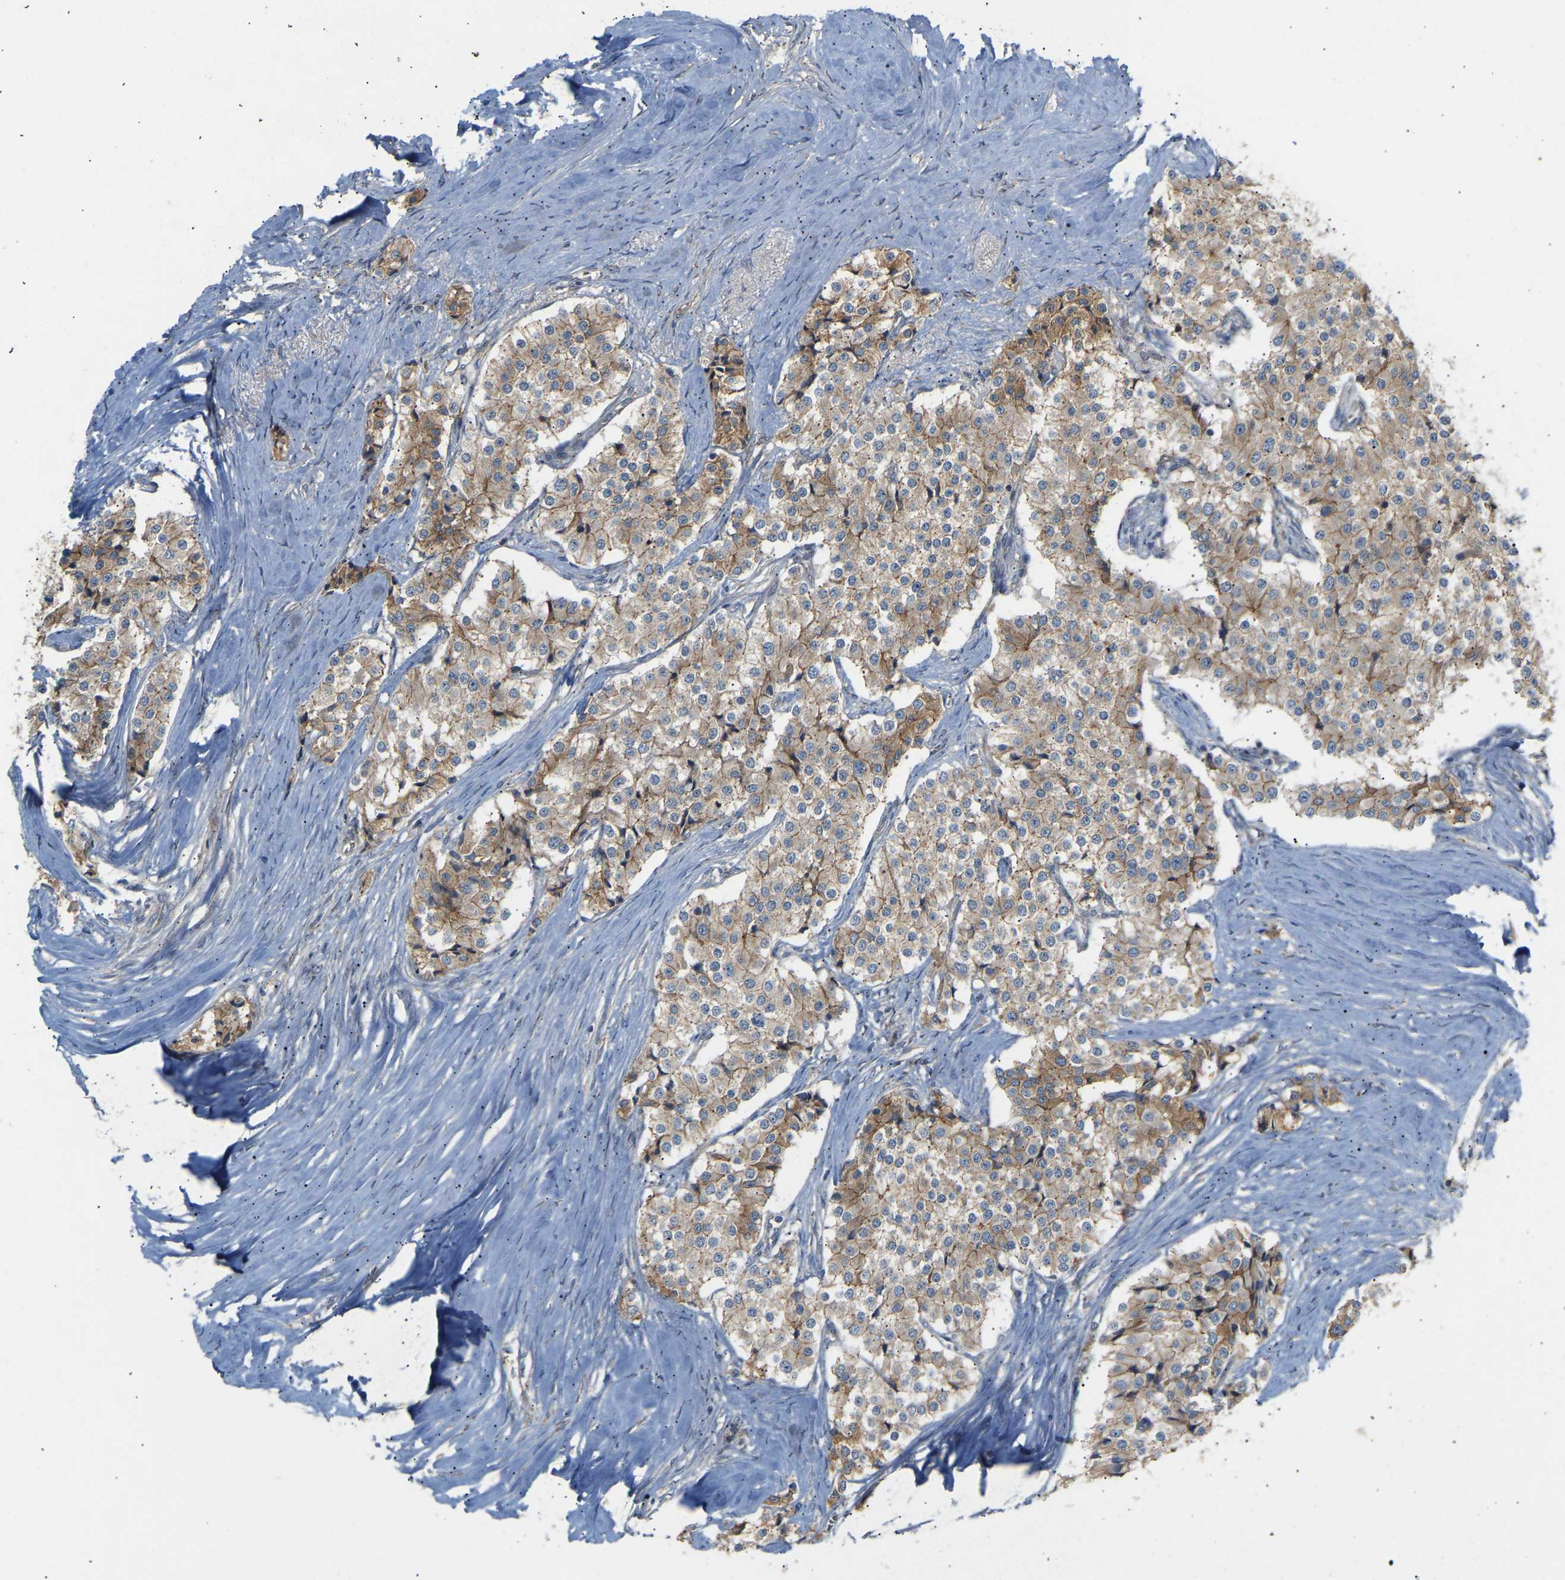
{"staining": {"intensity": "moderate", "quantity": "<25%", "location": "cytoplasmic/membranous"}, "tissue": "carcinoid", "cell_type": "Tumor cells", "image_type": "cancer", "snomed": [{"axis": "morphology", "description": "Carcinoid, malignant, NOS"}, {"axis": "topography", "description": "Colon"}], "caption": "Tumor cells demonstrate low levels of moderate cytoplasmic/membranous expression in about <25% of cells in carcinoid (malignant).", "gene": "PTCD1", "patient": {"sex": "female", "age": 52}}